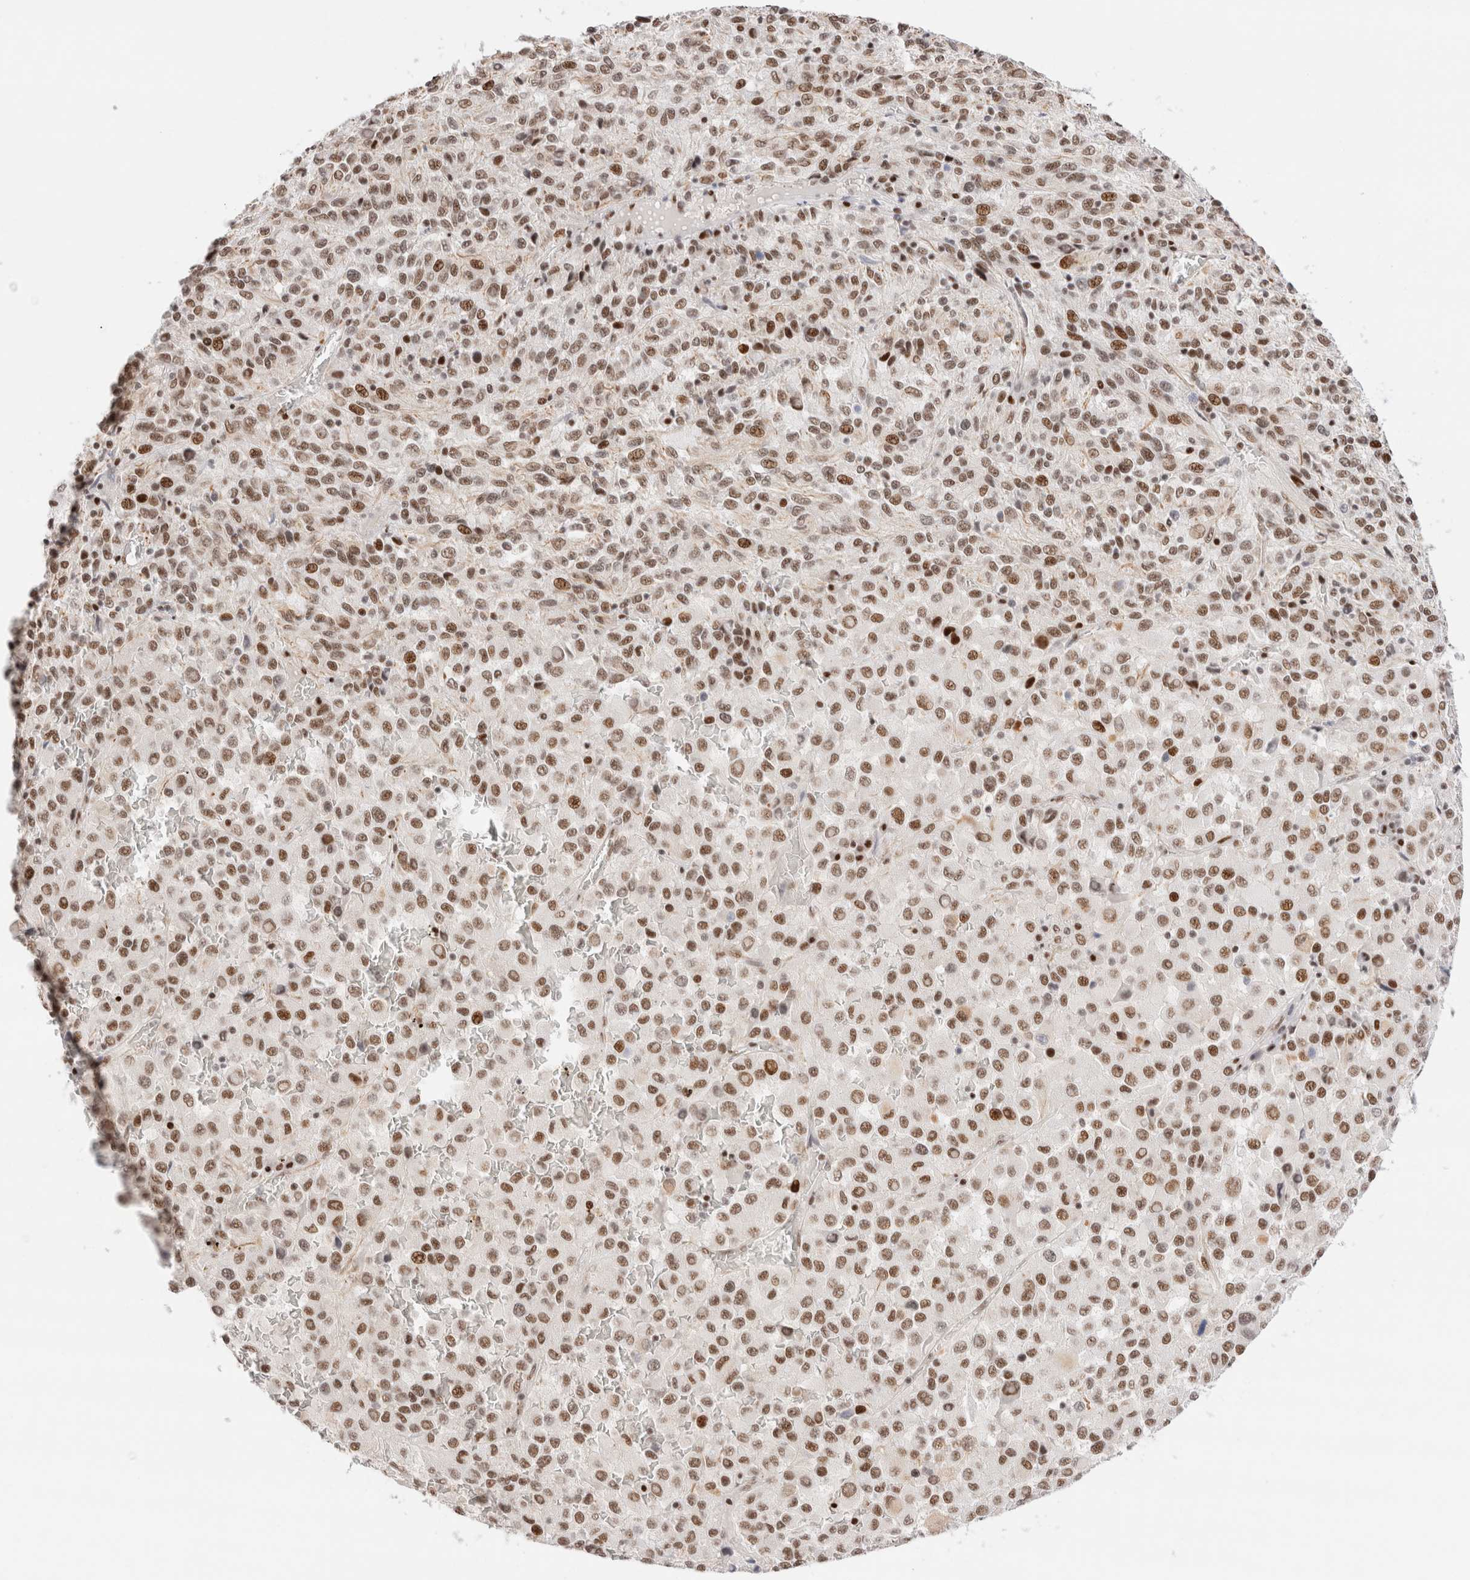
{"staining": {"intensity": "moderate", "quantity": ">75%", "location": "nuclear"}, "tissue": "melanoma", "cell_type": "Tumor cells", "image_type": "cancer", "snomed": [{"axis": "morphology", "description": "Malignant melanoma, Metastatic site"}, {"axis": "topography", "description": "Lung"}], "caption": "IHC image of neoplastic tissue: malignant melanoma (metastatic site) stained using immunohistochemistry shows medium levels of moderate protein expression localized specifically in the nuclear of tumor cells, appearing as a nuclear brown color.", "gene": "ZNF282", "patient": {"sex": "male", "age": 64}}